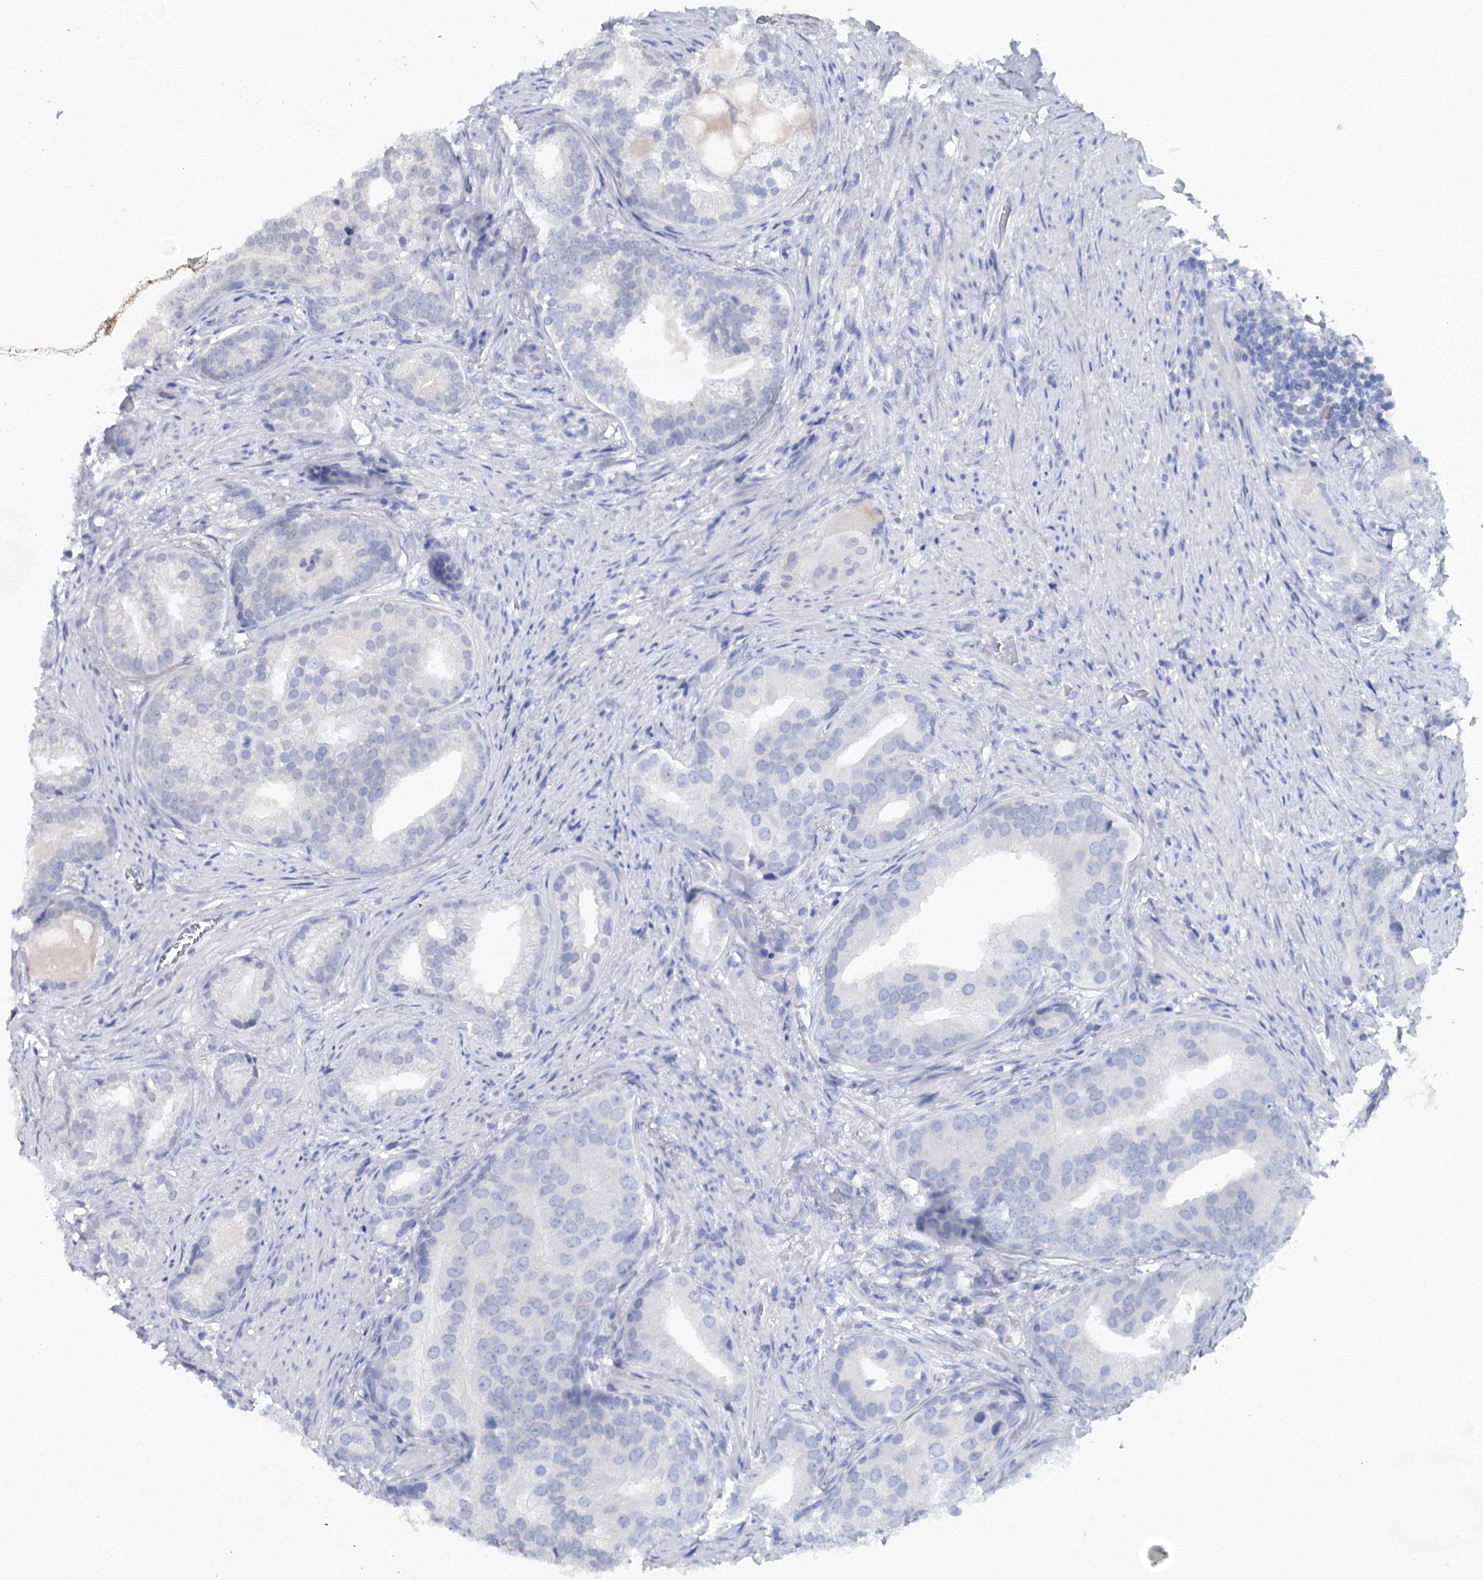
{"staining": {"intensity": "weak", "quantity": "<25%", "location": "nuclear"}, "tissue": "prostate cancer", "cell_type": "Tumor cells", "image_type": "cancer", "snomed": [{"axis": "morphology", "description": "Adenocarcinoma, Low grade"}, {"axis": "topography", "description": "Prostate"}], "caption": "The immunohistochemistry (IHC) histopathology image has no significant staining in tumor cells of prostate cancer tissue. (Brightfield microscopy of DAB (3,3'-diaminobenzidine) IHC at high magnification).", "gene": "MYG1", "patient": {"sex": "male", "age": 71}}